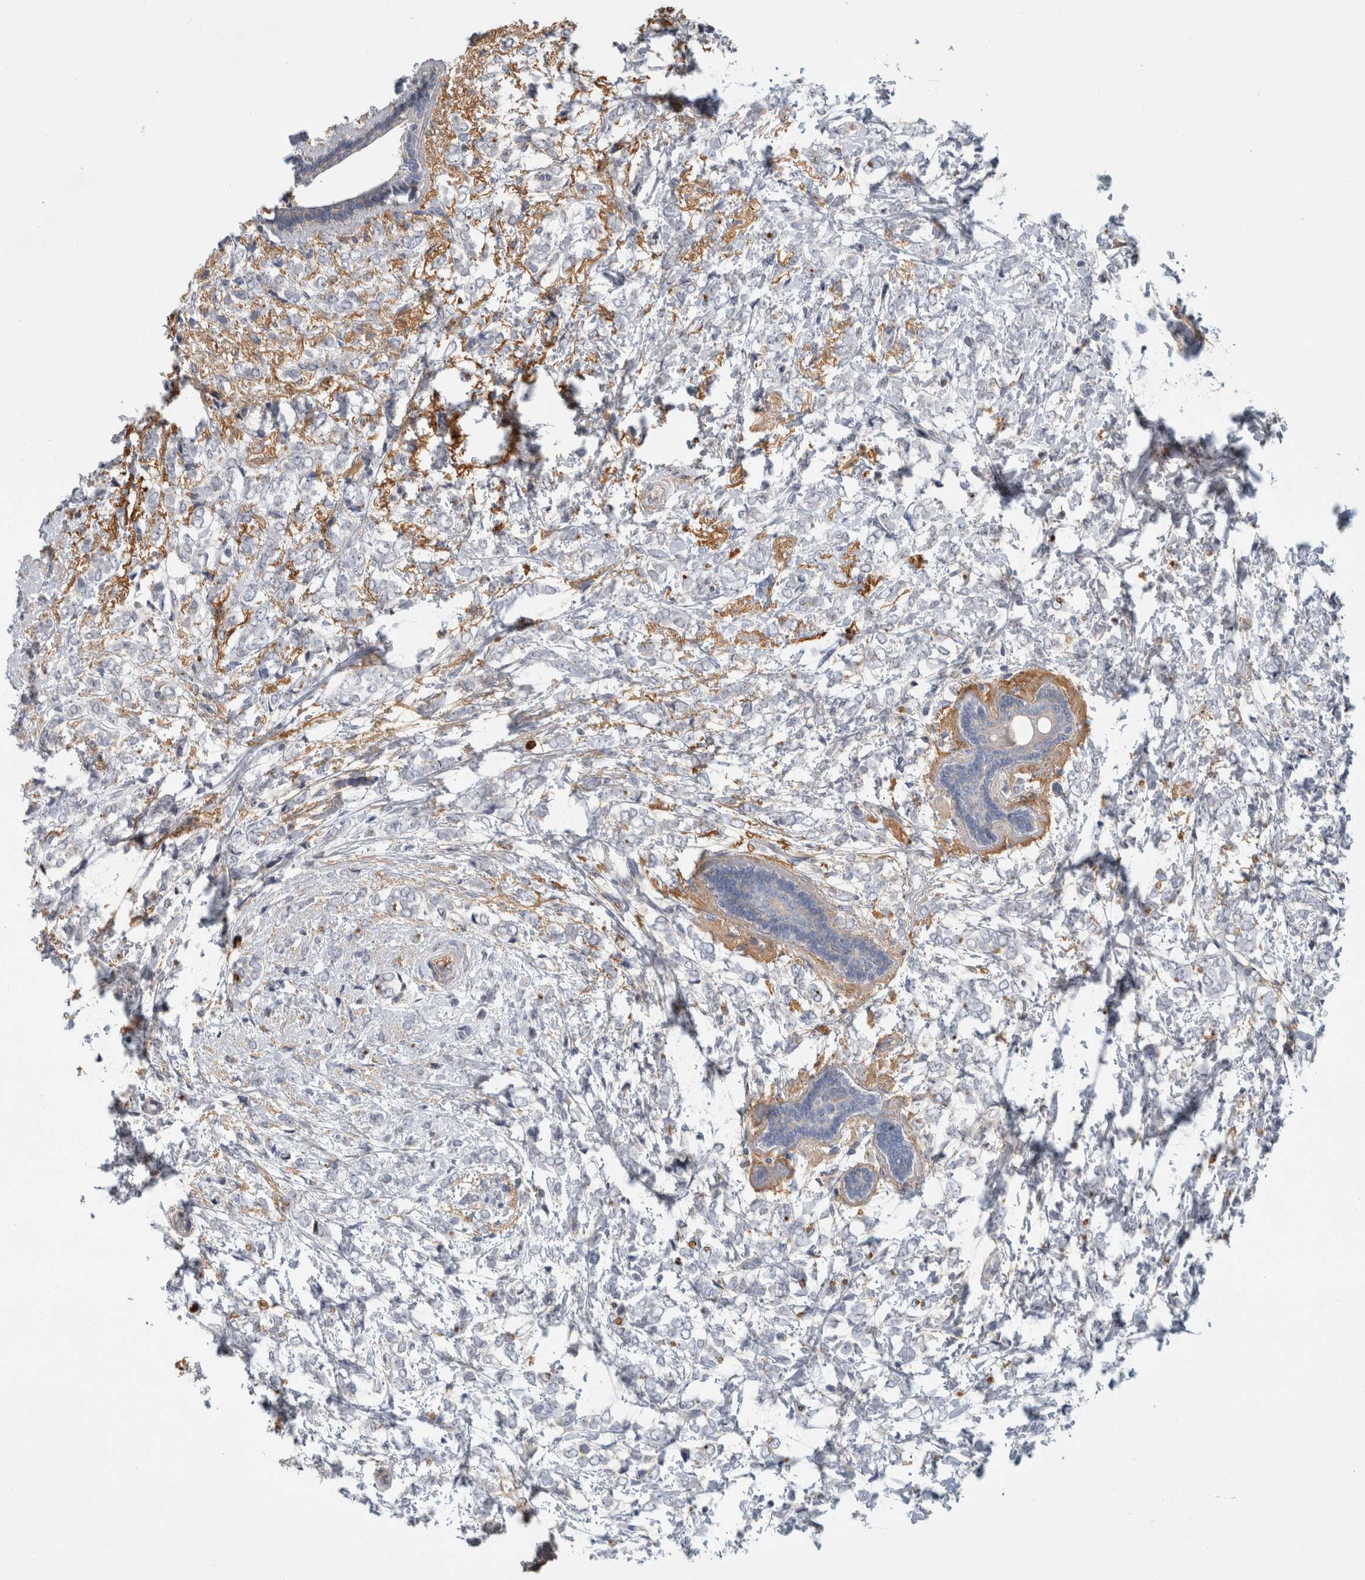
{"staining": {"intensity": "negative", "quantity": "none", "location": "none"}, "tissue": "breast cancer", "cell_type": "Tumor cells", "image_type": "cancer", "snomed": [{"axis": "morphology", "description": "Normal tissue, NOS"}, {"axis": "morphology", "description": "Lobular carcinoma"}, {"axis": "topography", "description": "Breast"}], "caption": "This image is of breast lobular carcinoma stained with immunohistochemistry (IHC) to label a protein in brown with the nuclei are counter-stained blue. There is no positivity in tumor cells.", "gene": "CD55", "patient": {"sex": "female", "age": 47}}